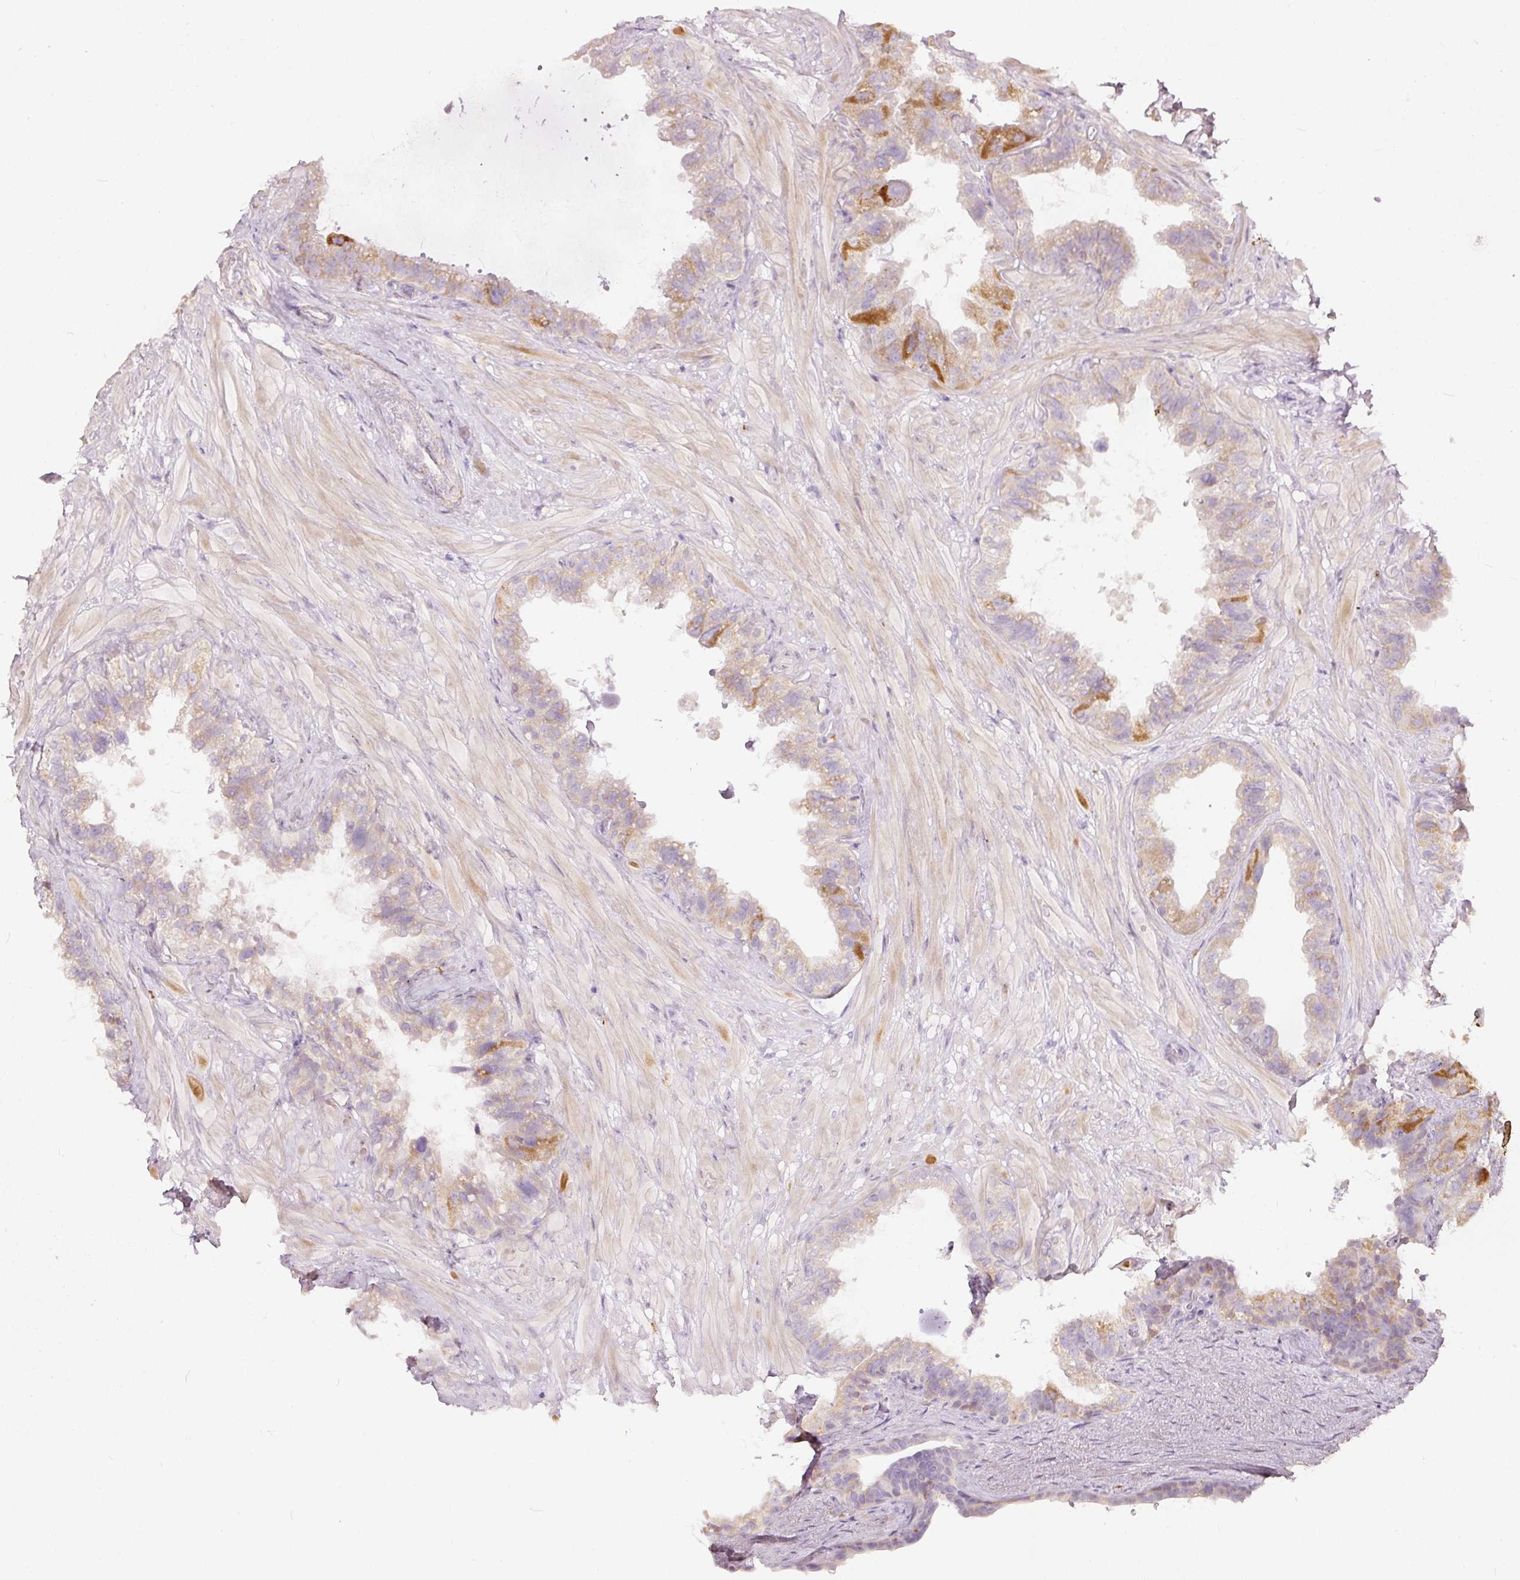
{"staining": {"intensity": "strong", "quantity": "<25%", "location": "cytoplasmic/membranous"}, "tissue": "seminal vesicle", "cell_type": "Glandular cells", "image_type": "normal", "snomed": [{"axis": "morphology", "description": "Normal tissue, NOS"}, {"axis": "topography", "description": "Seminal veicle"}, {"axis": "topography", "description": "Peripheral nerve tissue"}], "caption": "Unremarkable seminal vesicle demonstrates strong cytoplasmic/membranous expression in approximately <25% of glandular cells, visualized by immunohistochemistry. (DAB = brown stain, brightfield microscopy at high magnification).", "gene": "MTHFD2", "patient": {"sex": "male", "age": 76}}